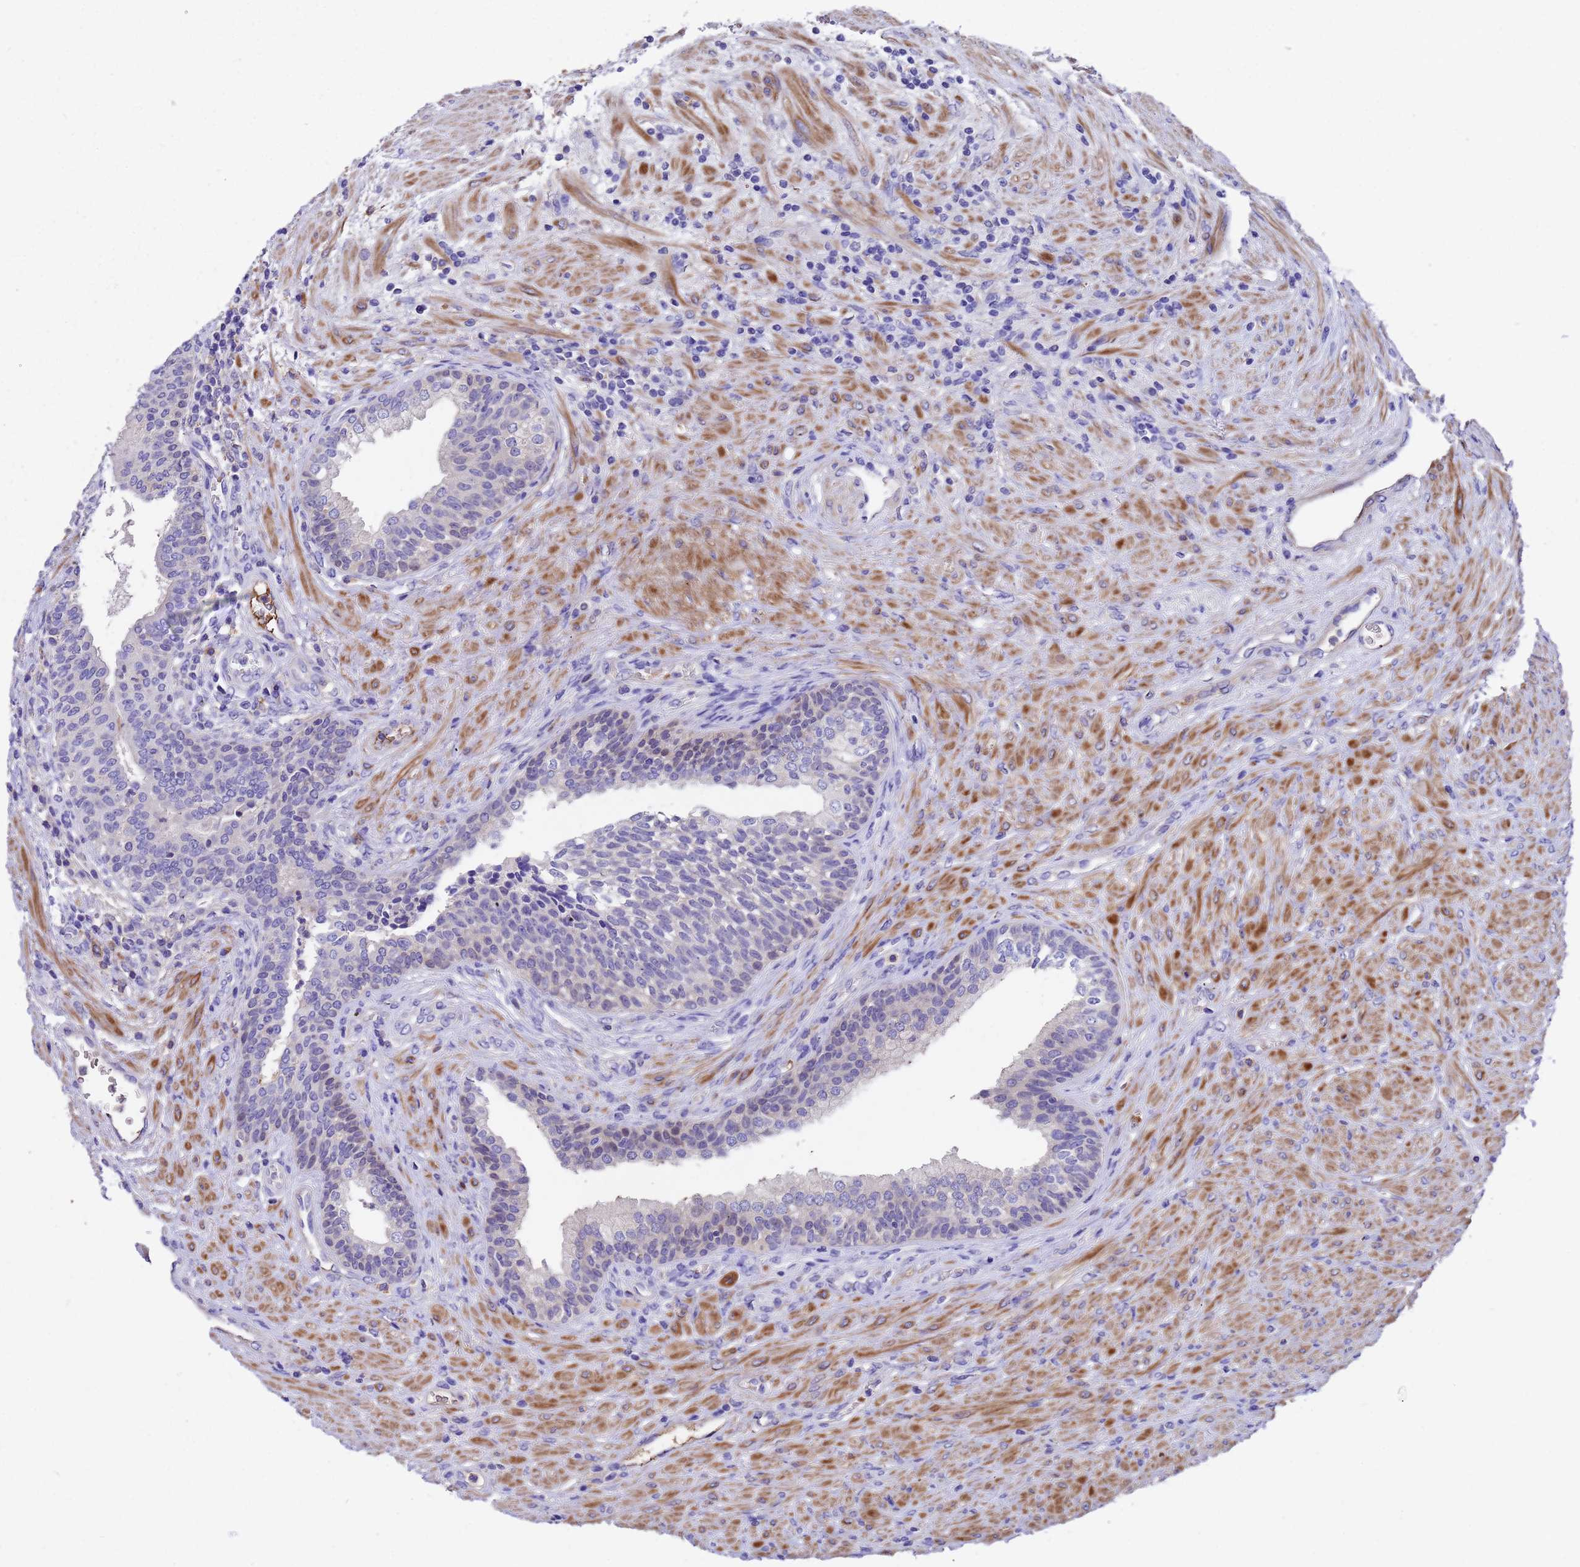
{"staining": {"intensity": "weak", "quantity": "<25%", "location": "nuclear"}, "tissue": "prostate", "cell_type": "Glandular cells", "image_type": "normal", "snomed": [{"axis": "morphology", "description": "Normal tissue, NOS"}, {"axis": "topography", "description": "Prostate"}], "caption": "Immunohistochemistry image of unremarkable prostate: prostate stained with DAB demonstrates no significant protein staining in glandular cells.", "gene": "ELP6", "patient": {"sex": "male", "age": 76}}